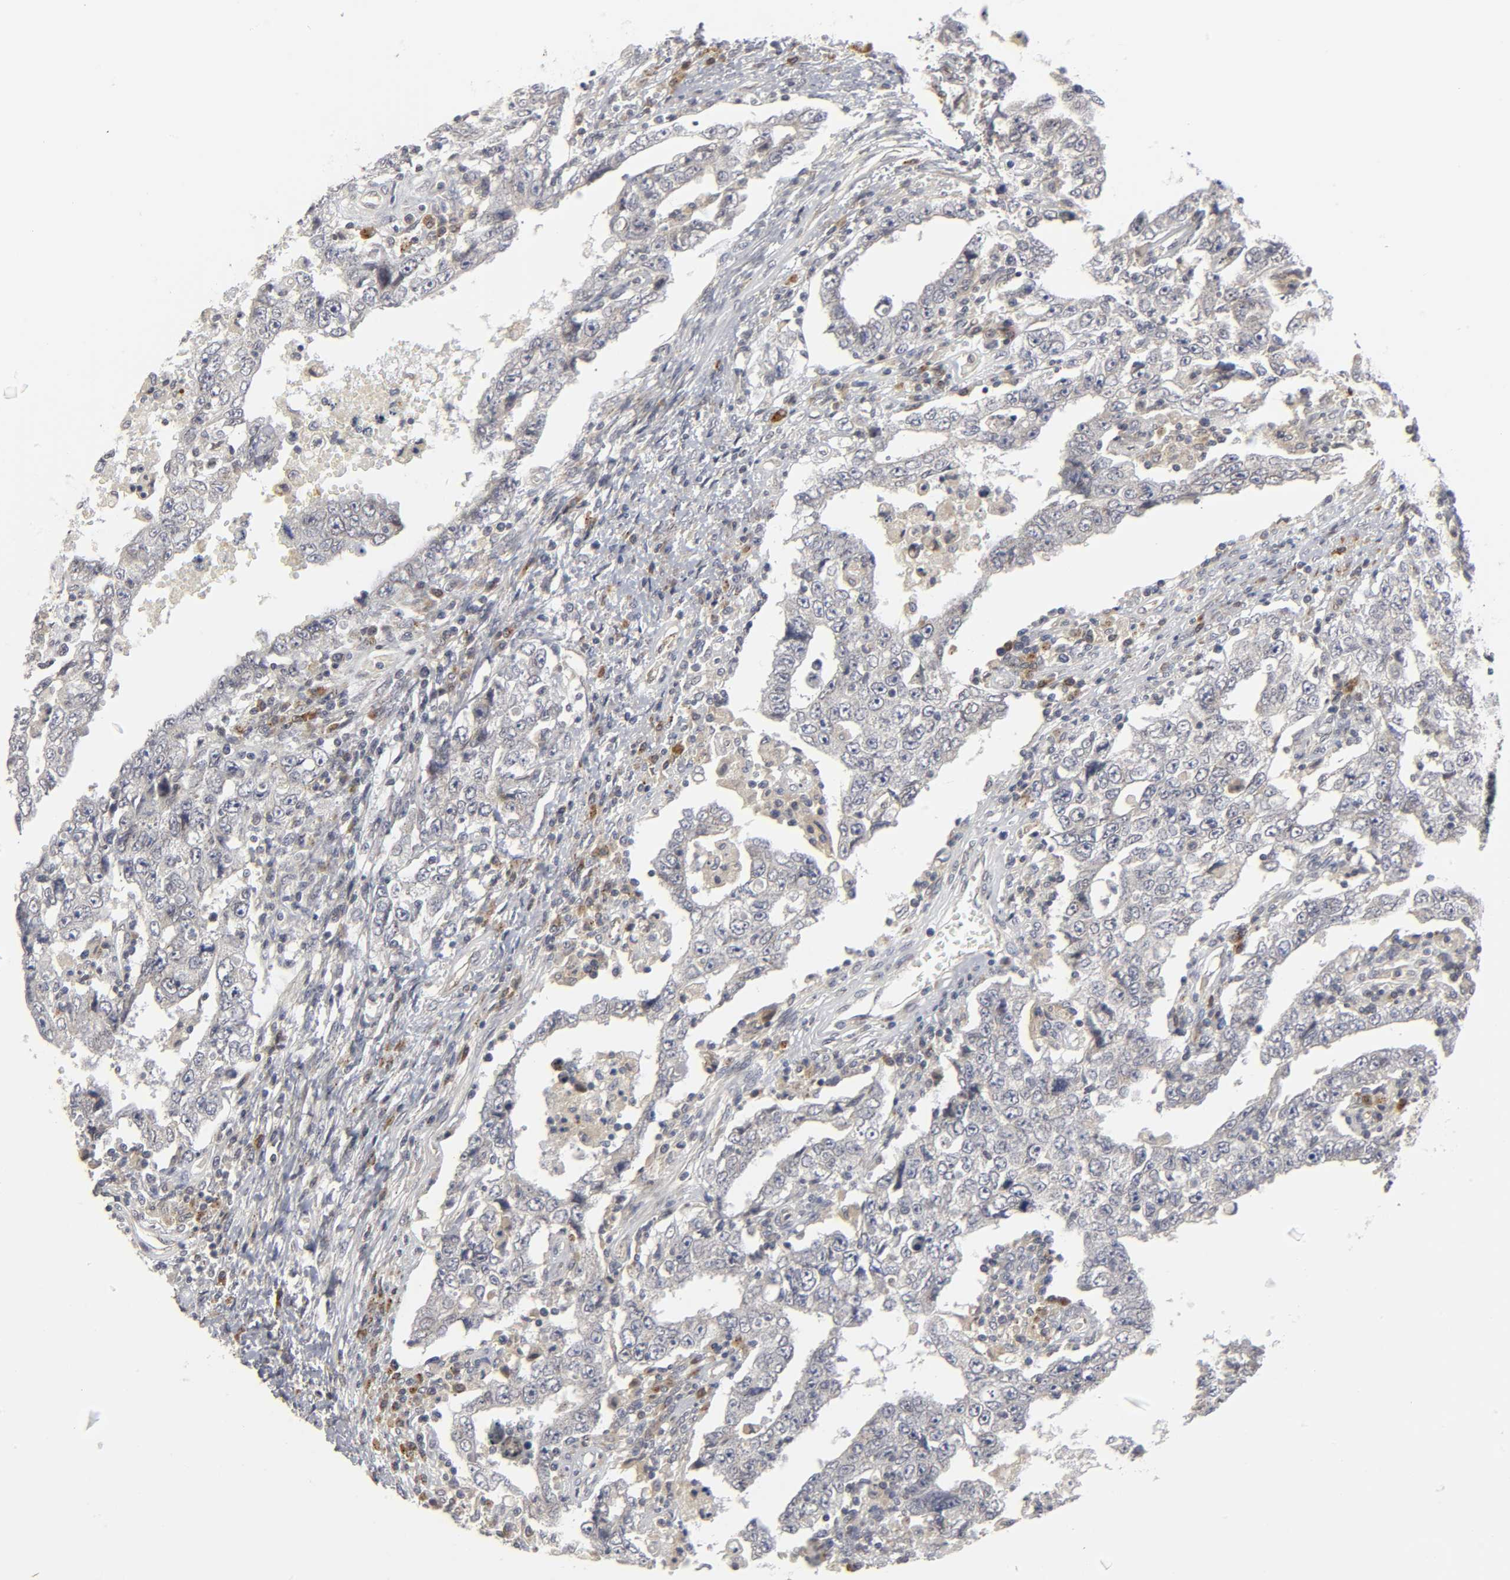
{"staining": {"intensity": "weak", "quantity": "<25%", "location": "cytoplasmic/membranous"}, "tissue": "testis cancer", "cell_type": "Tumor cells", "image_type": "cancer", "snomed": [{"axis": "morphology", "description": "Carcinoma, Embryonal, NOS"}, {"axis": "topography", "description": "Testis"}], "caption": "Testis cancer stained for a protein using immunohistochemistry (IHC) shows no positivity tumor cells.", "gene": "ASB6", "patient": {"sex": "male", "age": 26}}